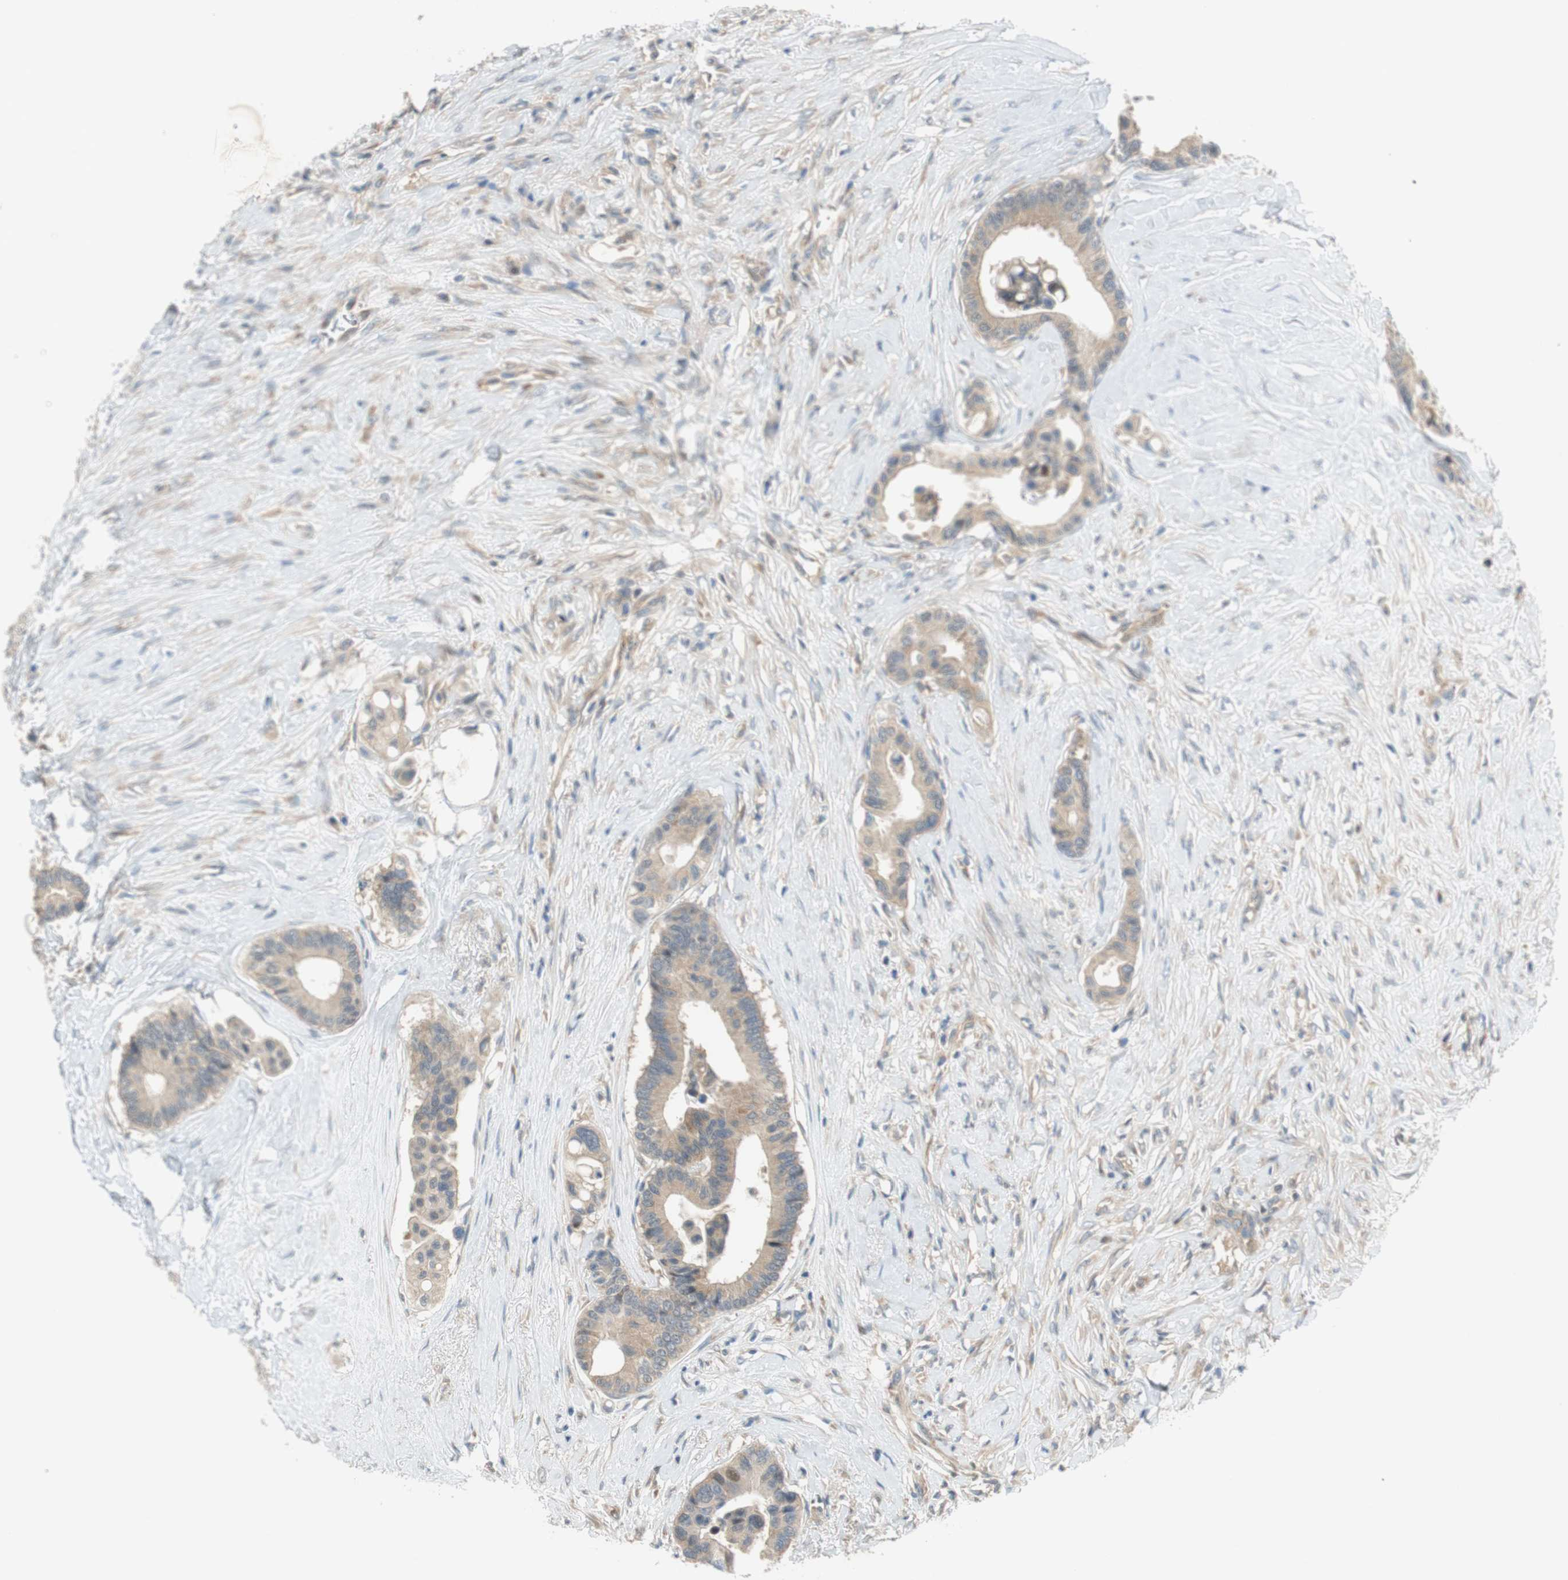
{"staining": {"intensity": "weak", "quantity": "25%-75%", "location": "cytoplasmic/membranous"}, "tissue": "colorectal cancer", "cell_type": "Tumor cells", "image_type": "cancer", "snomed": [{"axis": "morphology", "description": "Normal tissue, NOS"}, {"axis": "morphology", "description": "Adenocarcinoma, NOS"}, {"axis": "topography", "description": "Colon"}], "caption": "Weak cytoplasmic/membranous expression is appreciated in about 25%-75% of tumor cells in colorectal cancer (adenocarcinoma). (Brightfield microscopy of DAB IHC at high magnification).", "gene": "GATD1", "patient": {"sex": "male", "age": 82}}